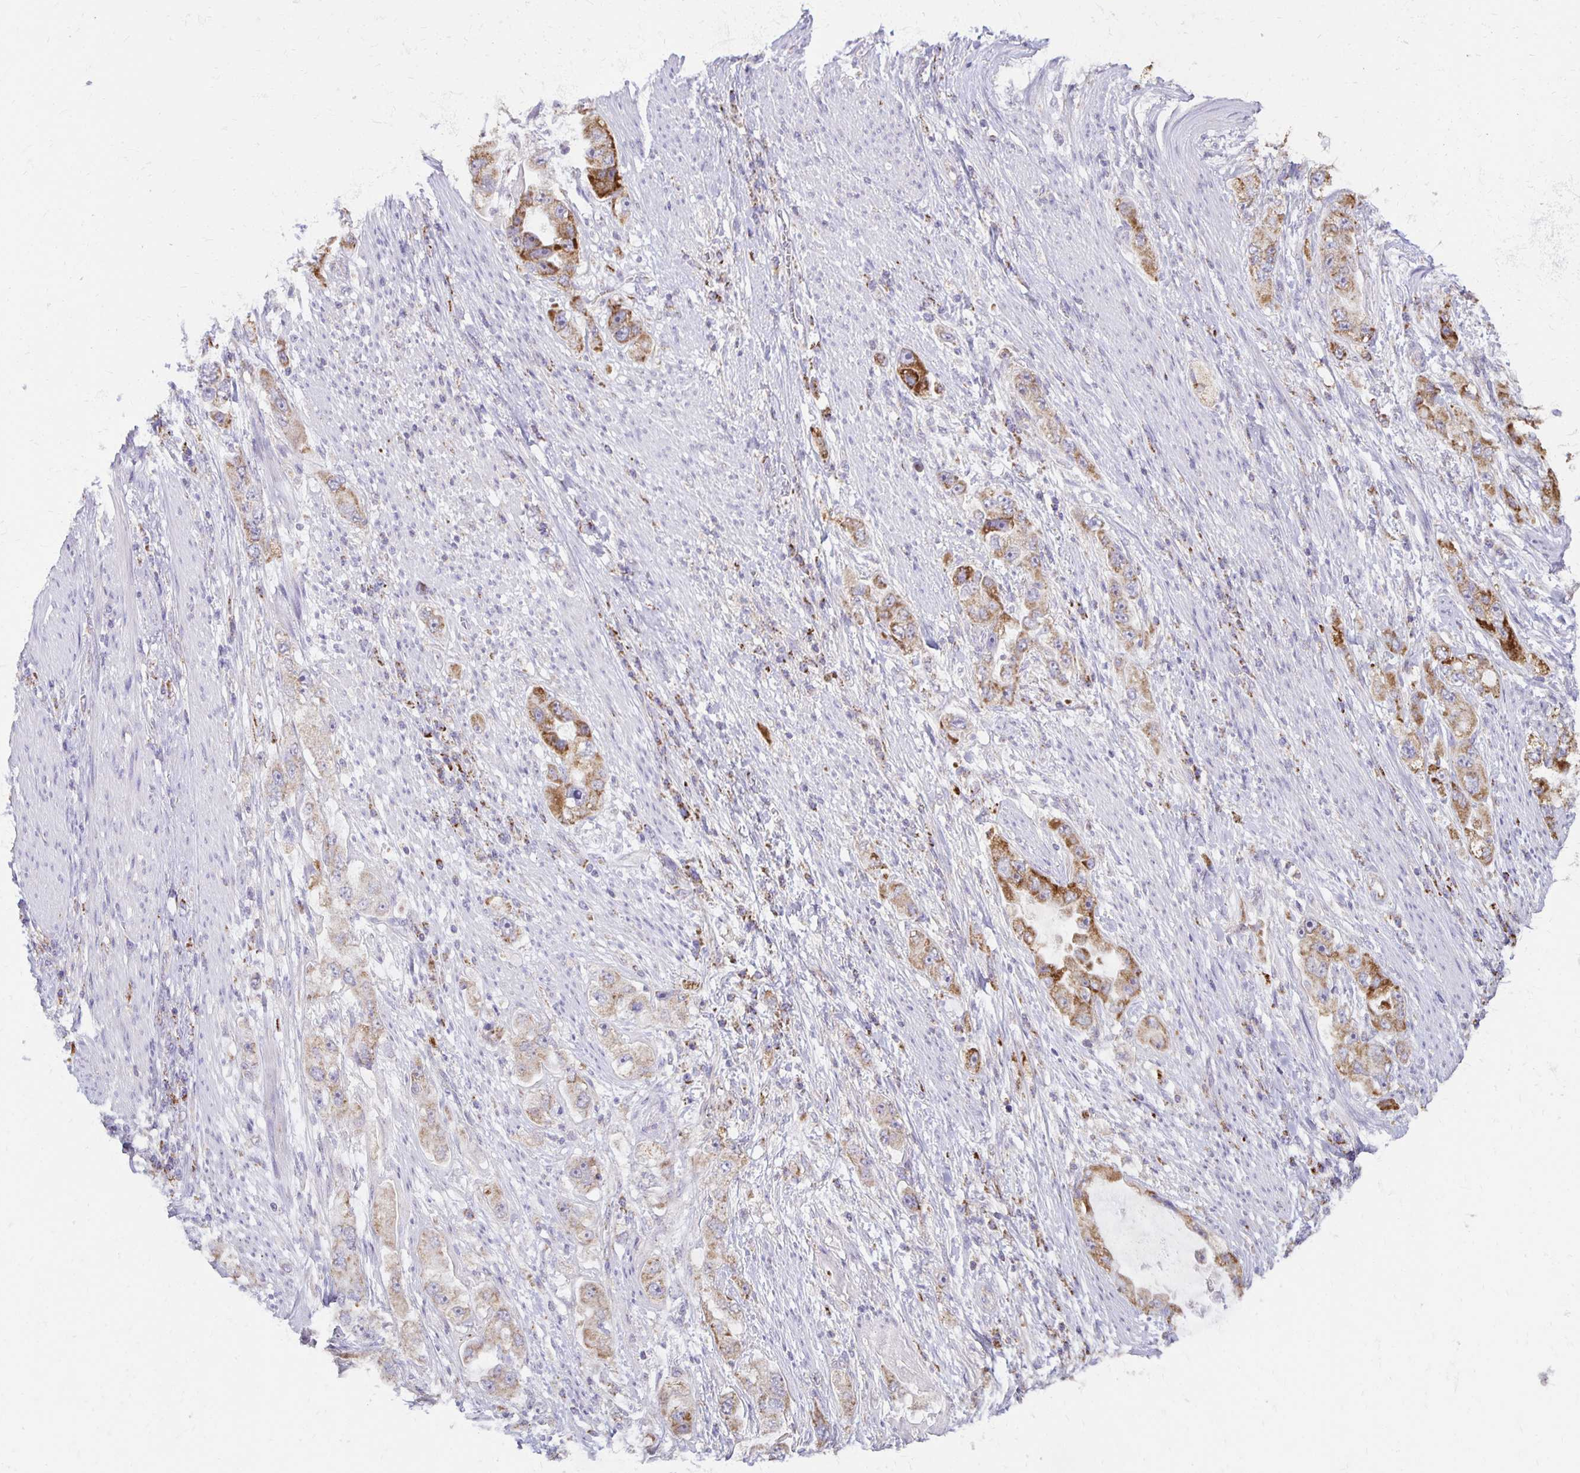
{"staining": {"intensity": "moderate", "quantity": "25%-75%", "location": "cytoplasmic/membranous"}, "tissue": "stomach cancer", "cell_type": "Tumor cells", "image_type": "cancer", "snomed": [{"axis": "morphology", "description": "Adenocarcinoma, NOS"}, {"axis": "topography", "description": "Stomach, lower"}], "caption": "Immunohistochemical staining of human stomach cancer shows medium levels of moderate cytoplasmic/membranous protein positivity in approximately 25%-75% of tumor cells. (Stains: DAB in brown, nuclei in blue, Microscopy: brightfield microscopy at high magnification).", "gene": "IER3", "patient": {"sex": "female", "age": 93}}